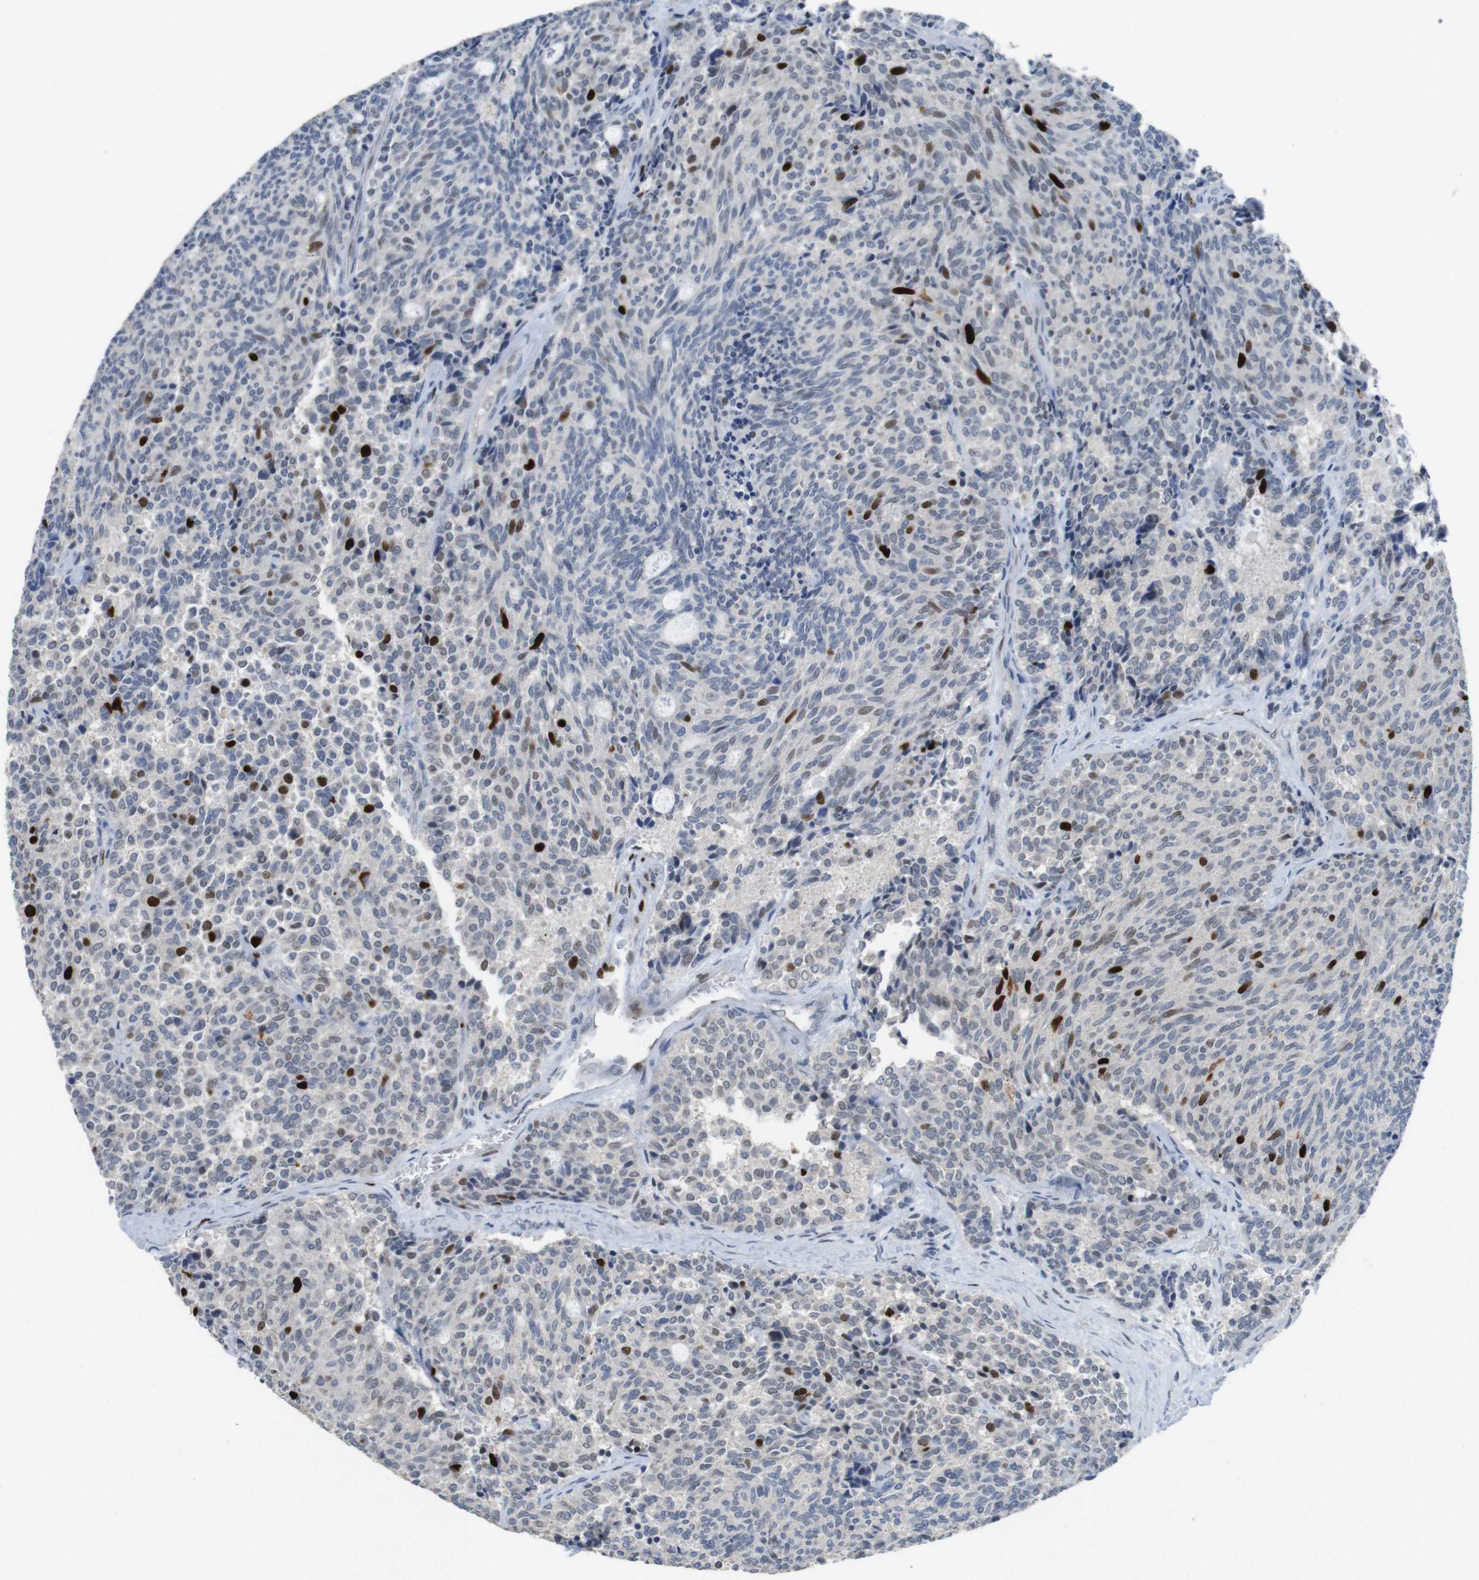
{"staining": {"intensity": "strong", "quantity": "<25%", "location": "nuclear"}, "tissue": "carcinoid", "cell_type": "Tumor cells", "image_type": "cancer", "snomed": [{"axis": "morphology", "description": "Carcinoid, malignant, NOS"}, {"axis": "topography", "description": "Pancreas"}], "caption": "This histopathology image displays carcinoid stained with IHC to label a protein in brown. The nuclear of tumor cells show strong positivity for the protein. Nuclei are counter-stained blue.", "gene": "KPNA2", "patient": {"sex": "female", "age": 54}}